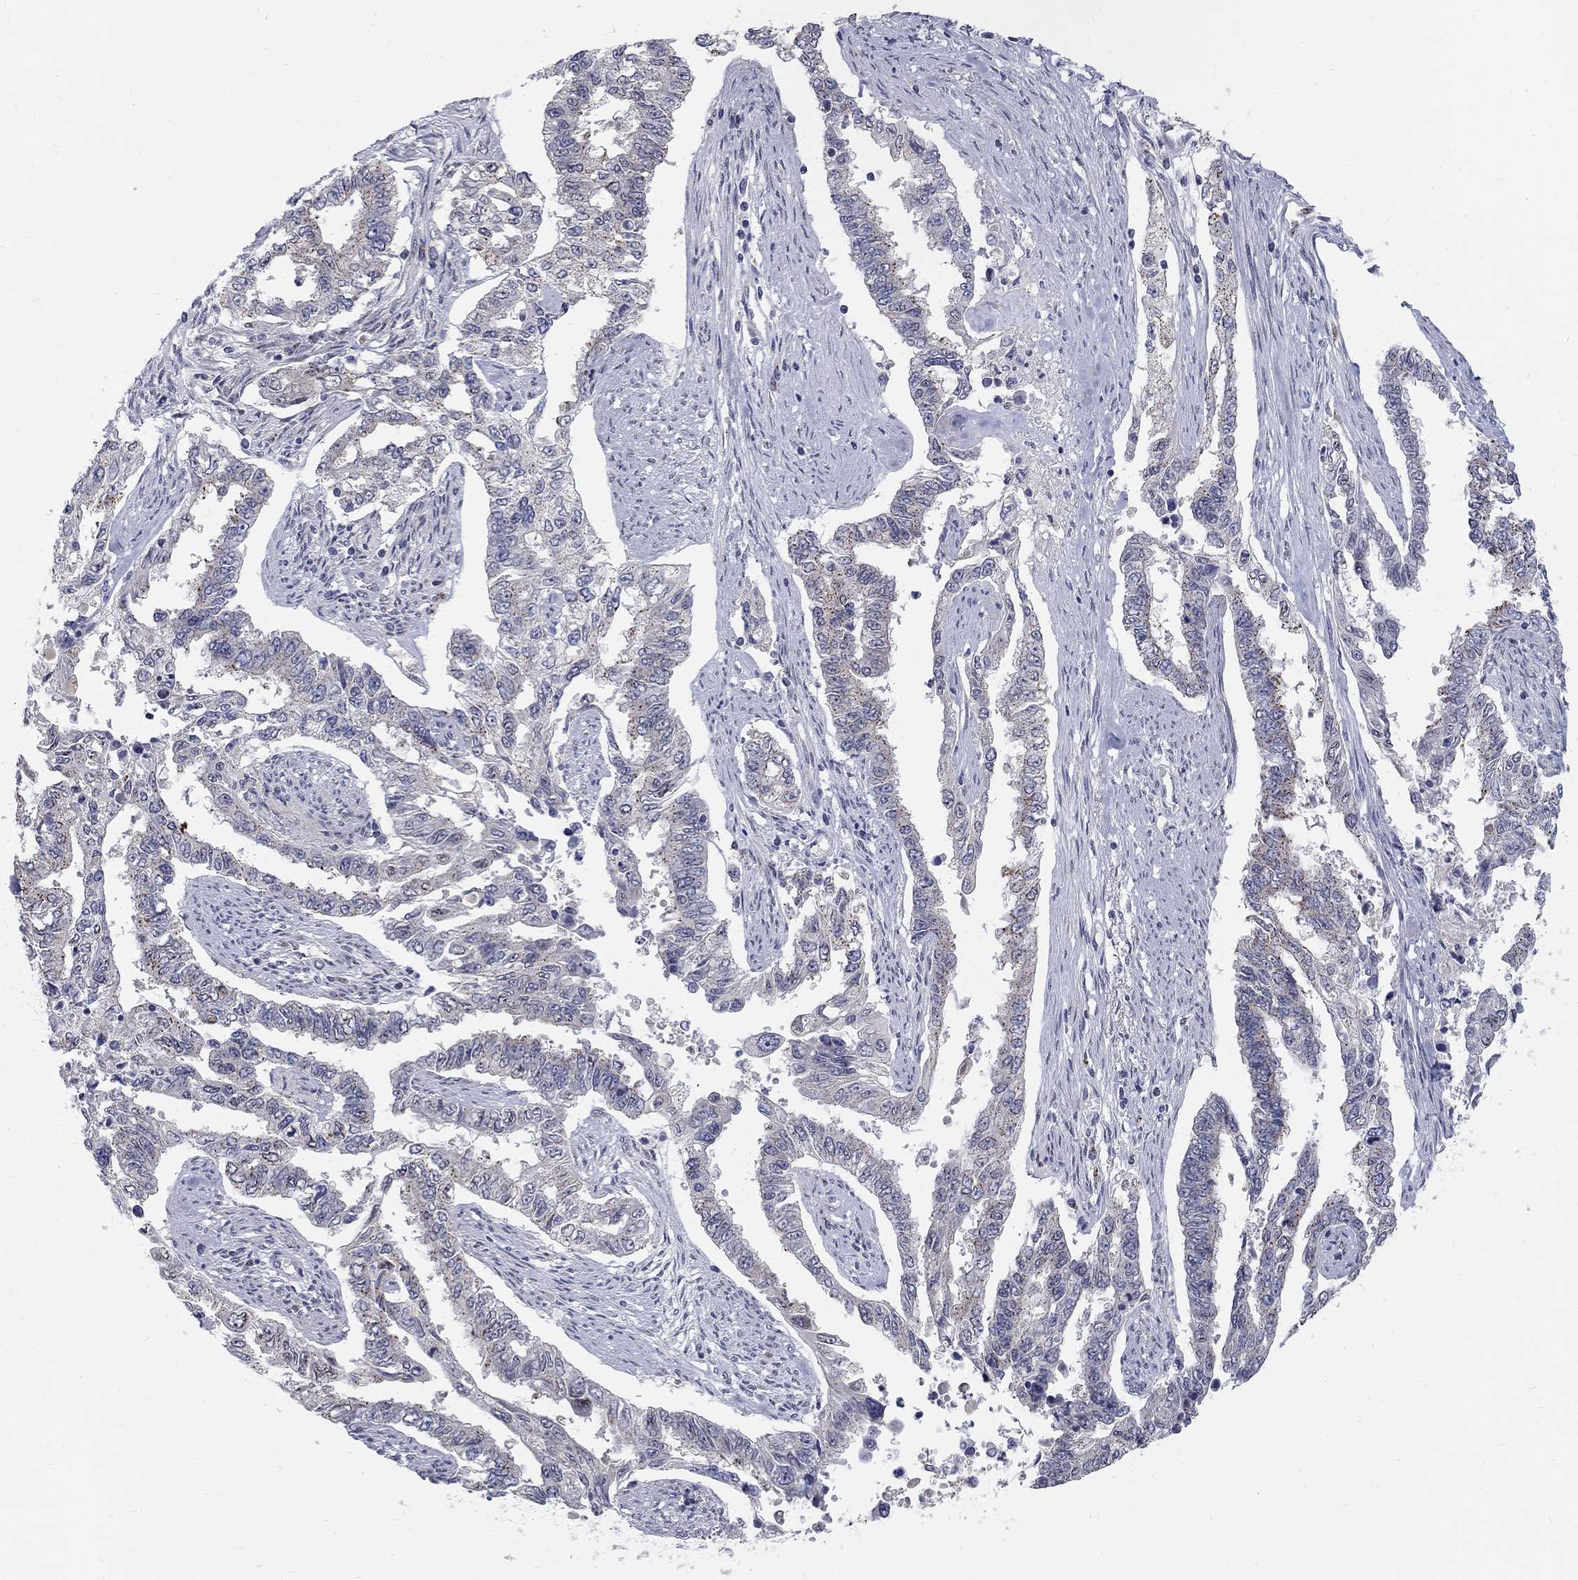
{"staining": {"intensity": "negative", "quantity": "none", "location": "none"}, "tissue": "endometrial cancer", "cell_type": "Tumor cells", "image_type": "cancer", "snomed": [{"axis": "morphology", "description": "Adenocarcinoma, NOS"}, {"axis": "topography", "description": "Uterus"}], "caption": "Immunohistochemistry micrograph of neoplastic tissue: endometrial cancer stained with DAB (3,3'-diaminobenzidine) demonstrates no significant protein expression in tumor cells. (DAB immunohistochemistry visualized using brightfield microscopy, high magnification).", "gene": "PANK3", "patient": {"sex": "female", "age": 59}}